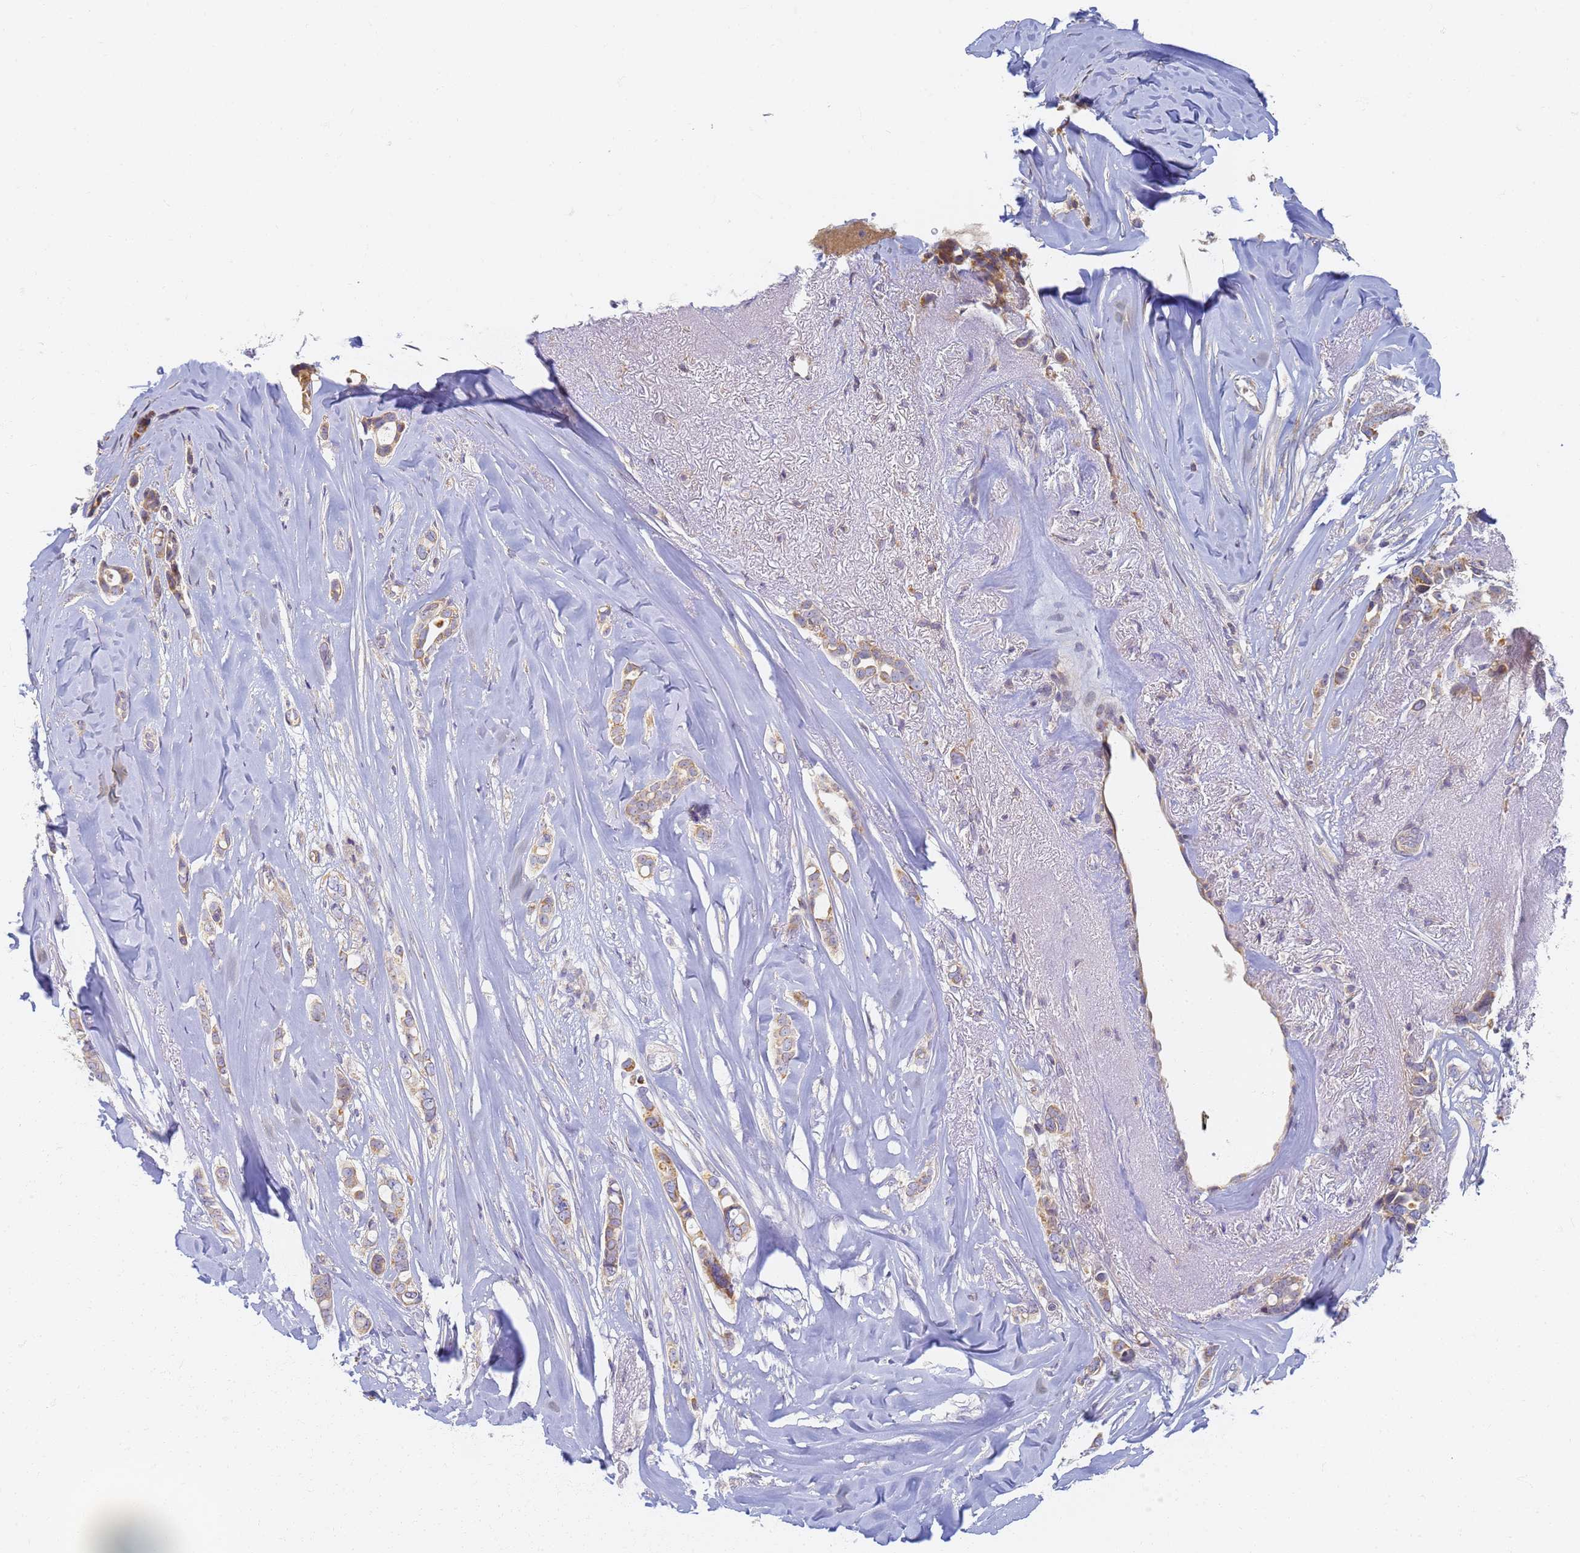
{"staining": {"intensity": "moderate", "quantity": ">75%", "location": "cytoplasmic/membranous"}, "tissue": "breast cancer", "cell_type": "Tumor cells", "image_type": "cancer", "snomed": [{"axis": "morphology", "description": "Lobular carcinoma"}, {"axis": "topography", "description": "Breast"}], "caption": "Moderate cytoplasmic/membranous staining is present in about >75% of tumor cells in lobular carcinoma (breast).", "gene": "UTP23", "patient": {"sex": "female", "age": 51}}